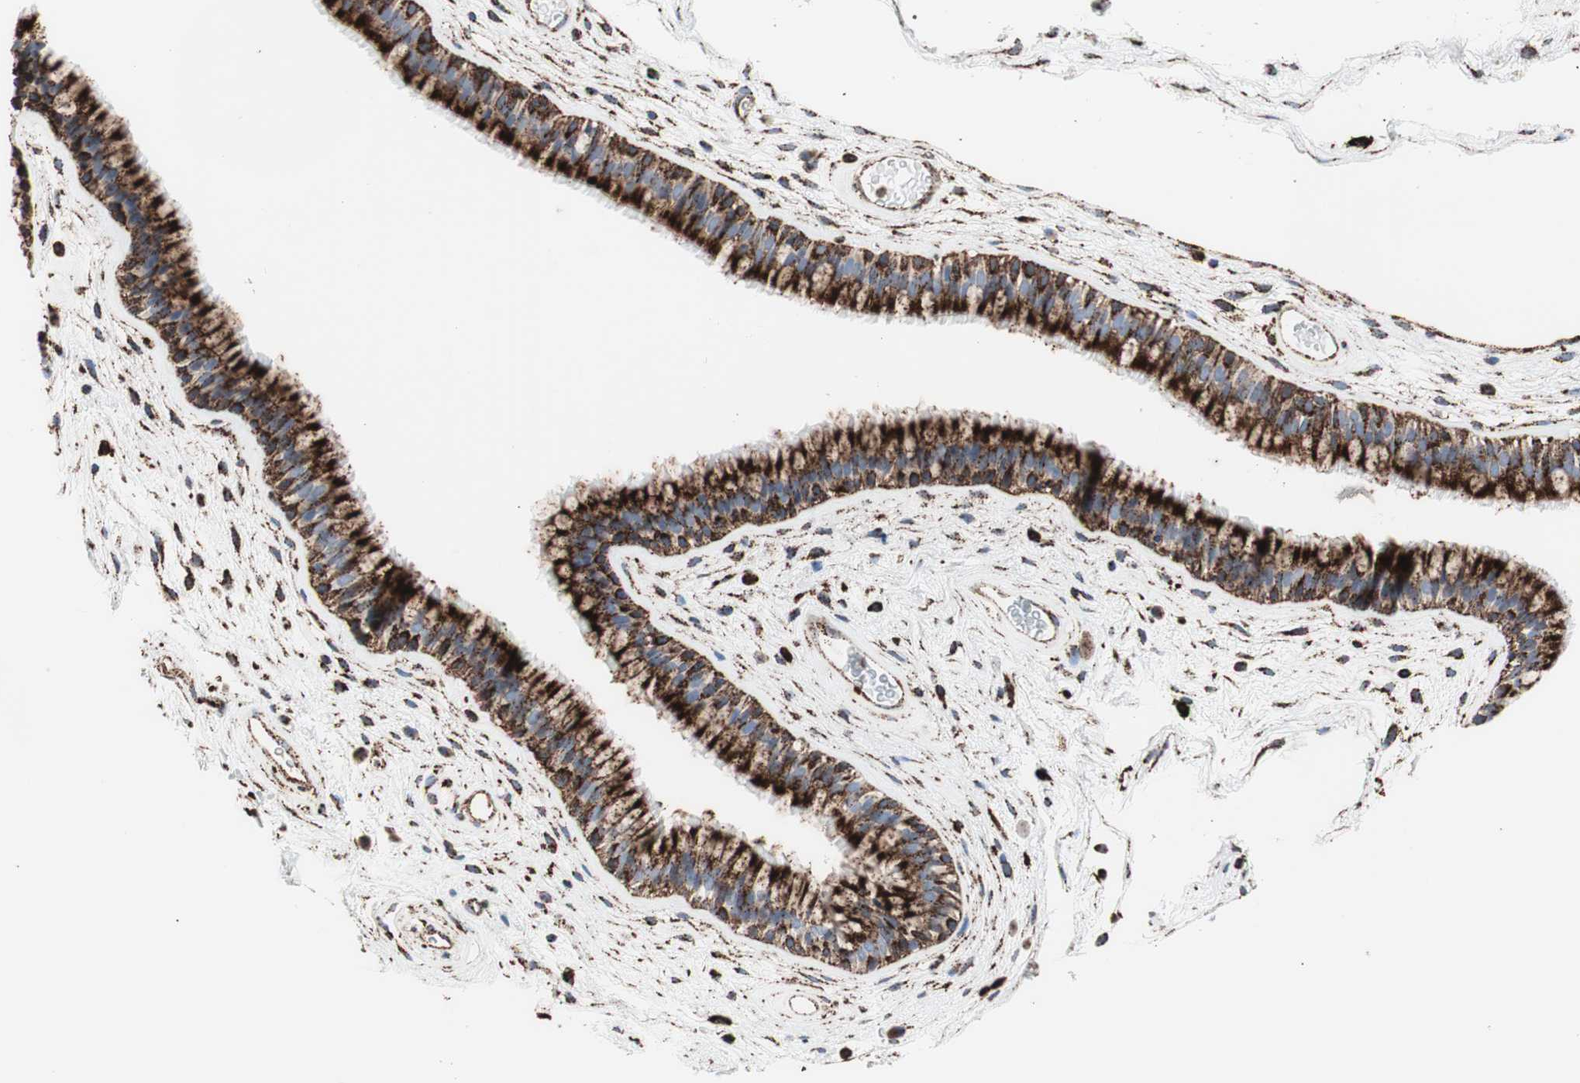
{"staining": {"intensity": "strong", "quantity": ">75%", "location": "cytoplasmic/membranous"}, "tissue": "nasopharynx", "cell_type": "Respiratory epithelial cells", "image_type": "normal", "snomed": [{"axis": "morphology", "description": "Normal tissue, NOS"}, {"axis": "morphology", "description": "Inflammation, NOS"}, {"axis": "topography", "description": "Nasopharynx"}], "caption": "A brown stain shows strong cytoplasmic/membranous positivity of a protein in respiratory epithelial cells of normal human nasopharynx. (DAB (3,3'-diaminobenzidine) IHC, brown staining for protein, blue staining for nuclei).", "gene": "LAMP1", "patient": {"sex": "male", "age": 48}}